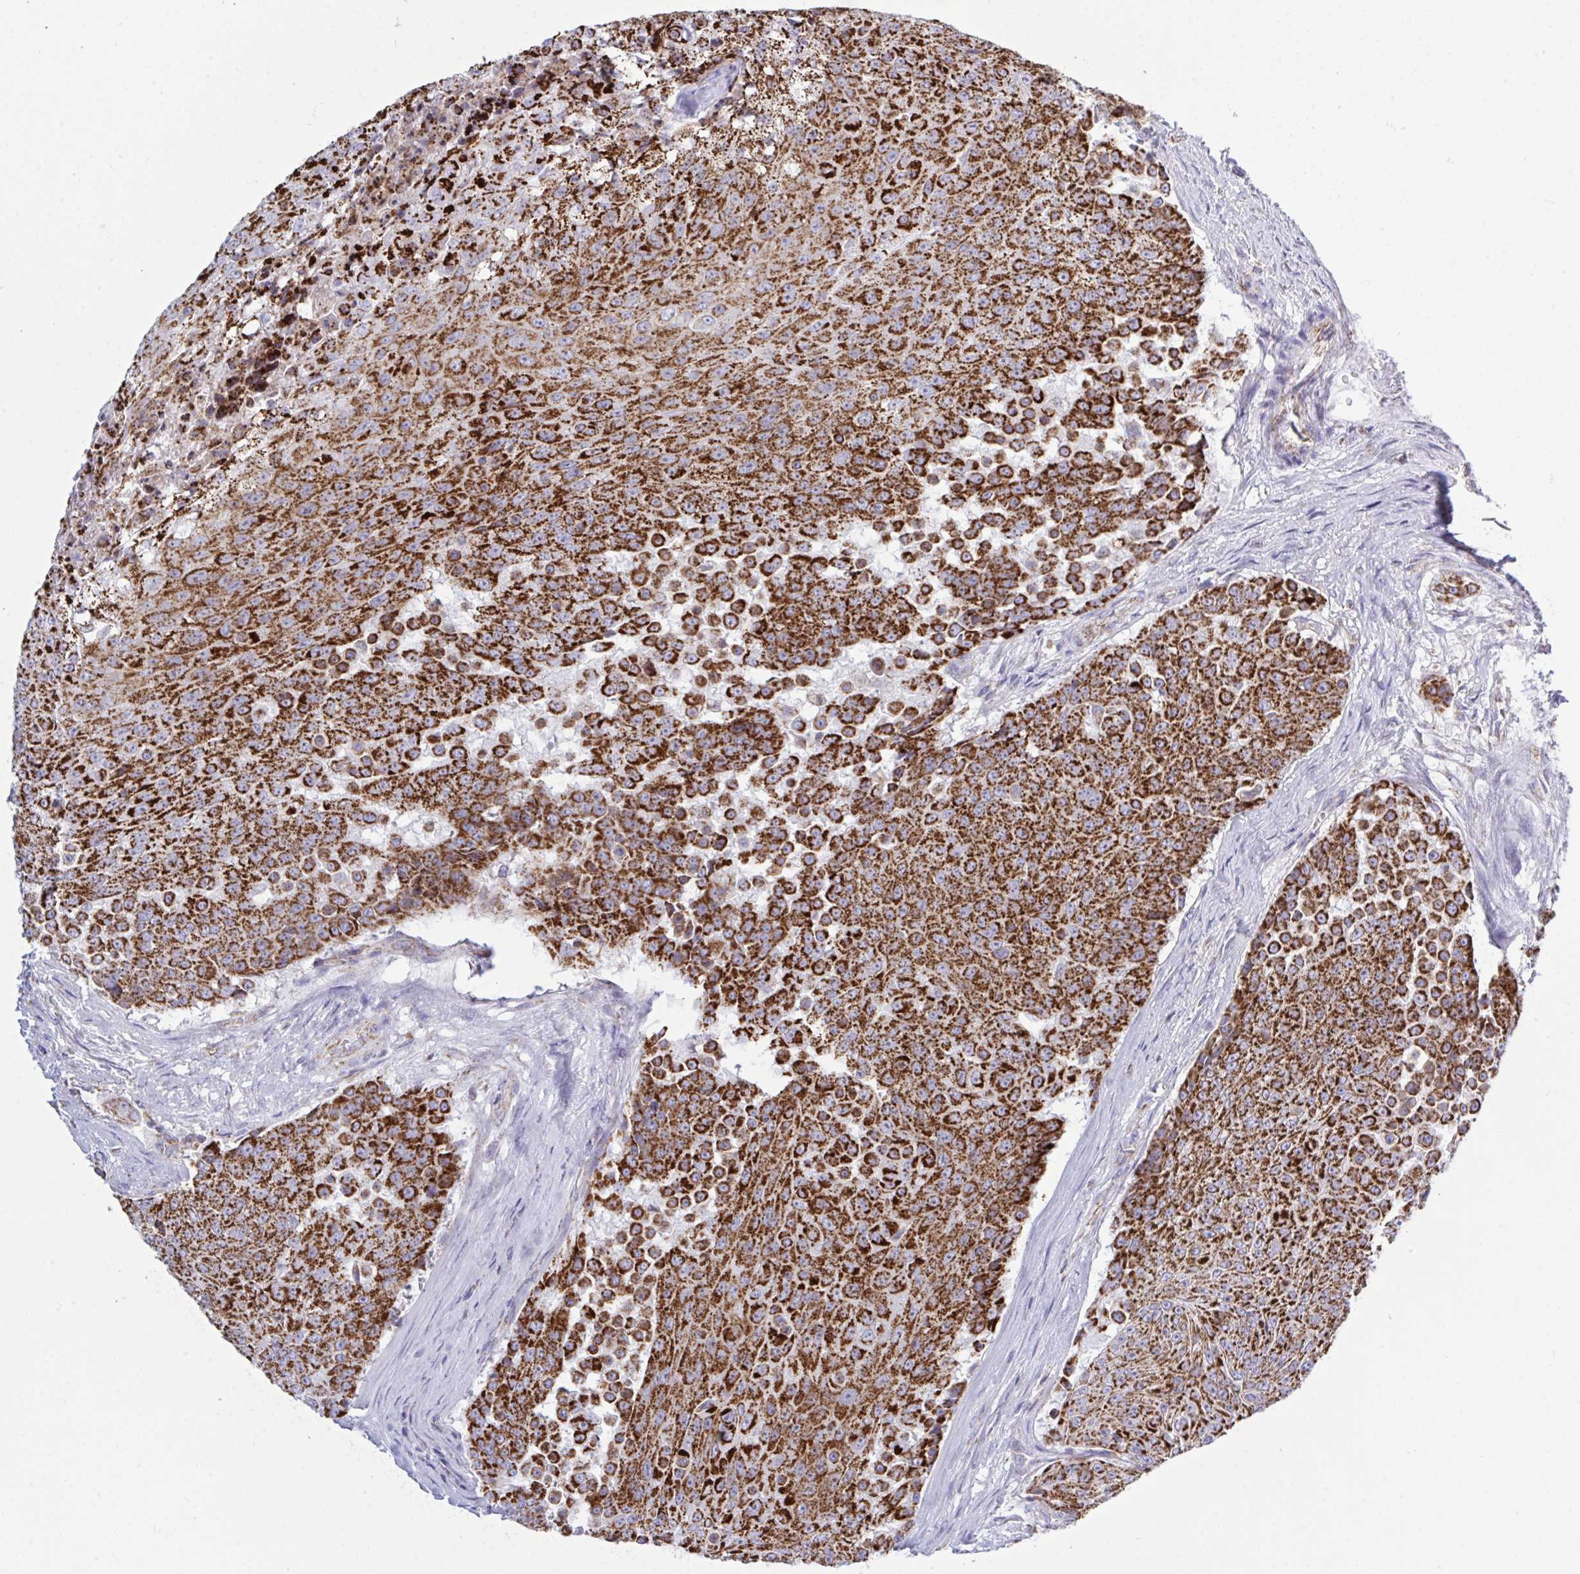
{"staining": {"intensity": "strong", "quantity": ">75%", "location": "cytoplasmic/membranous"}, "tissue": "urothelial cancer", "cell_type": "Tumor cells", "image_type": "cancer", "snomed": [{"axis": "morphology", "description": "Urothelial carcinoma, High grade"}, {"axis": "topography", "description": "Urinary bladder"}], "caption": "Urothelial cancer stained with a brown dye shows strong cytoplasmic/membranous positive staining in approximately >75% of tumor cells.", "gene": "HSPE1", "patient": {"sex": "female", "age": 63}}